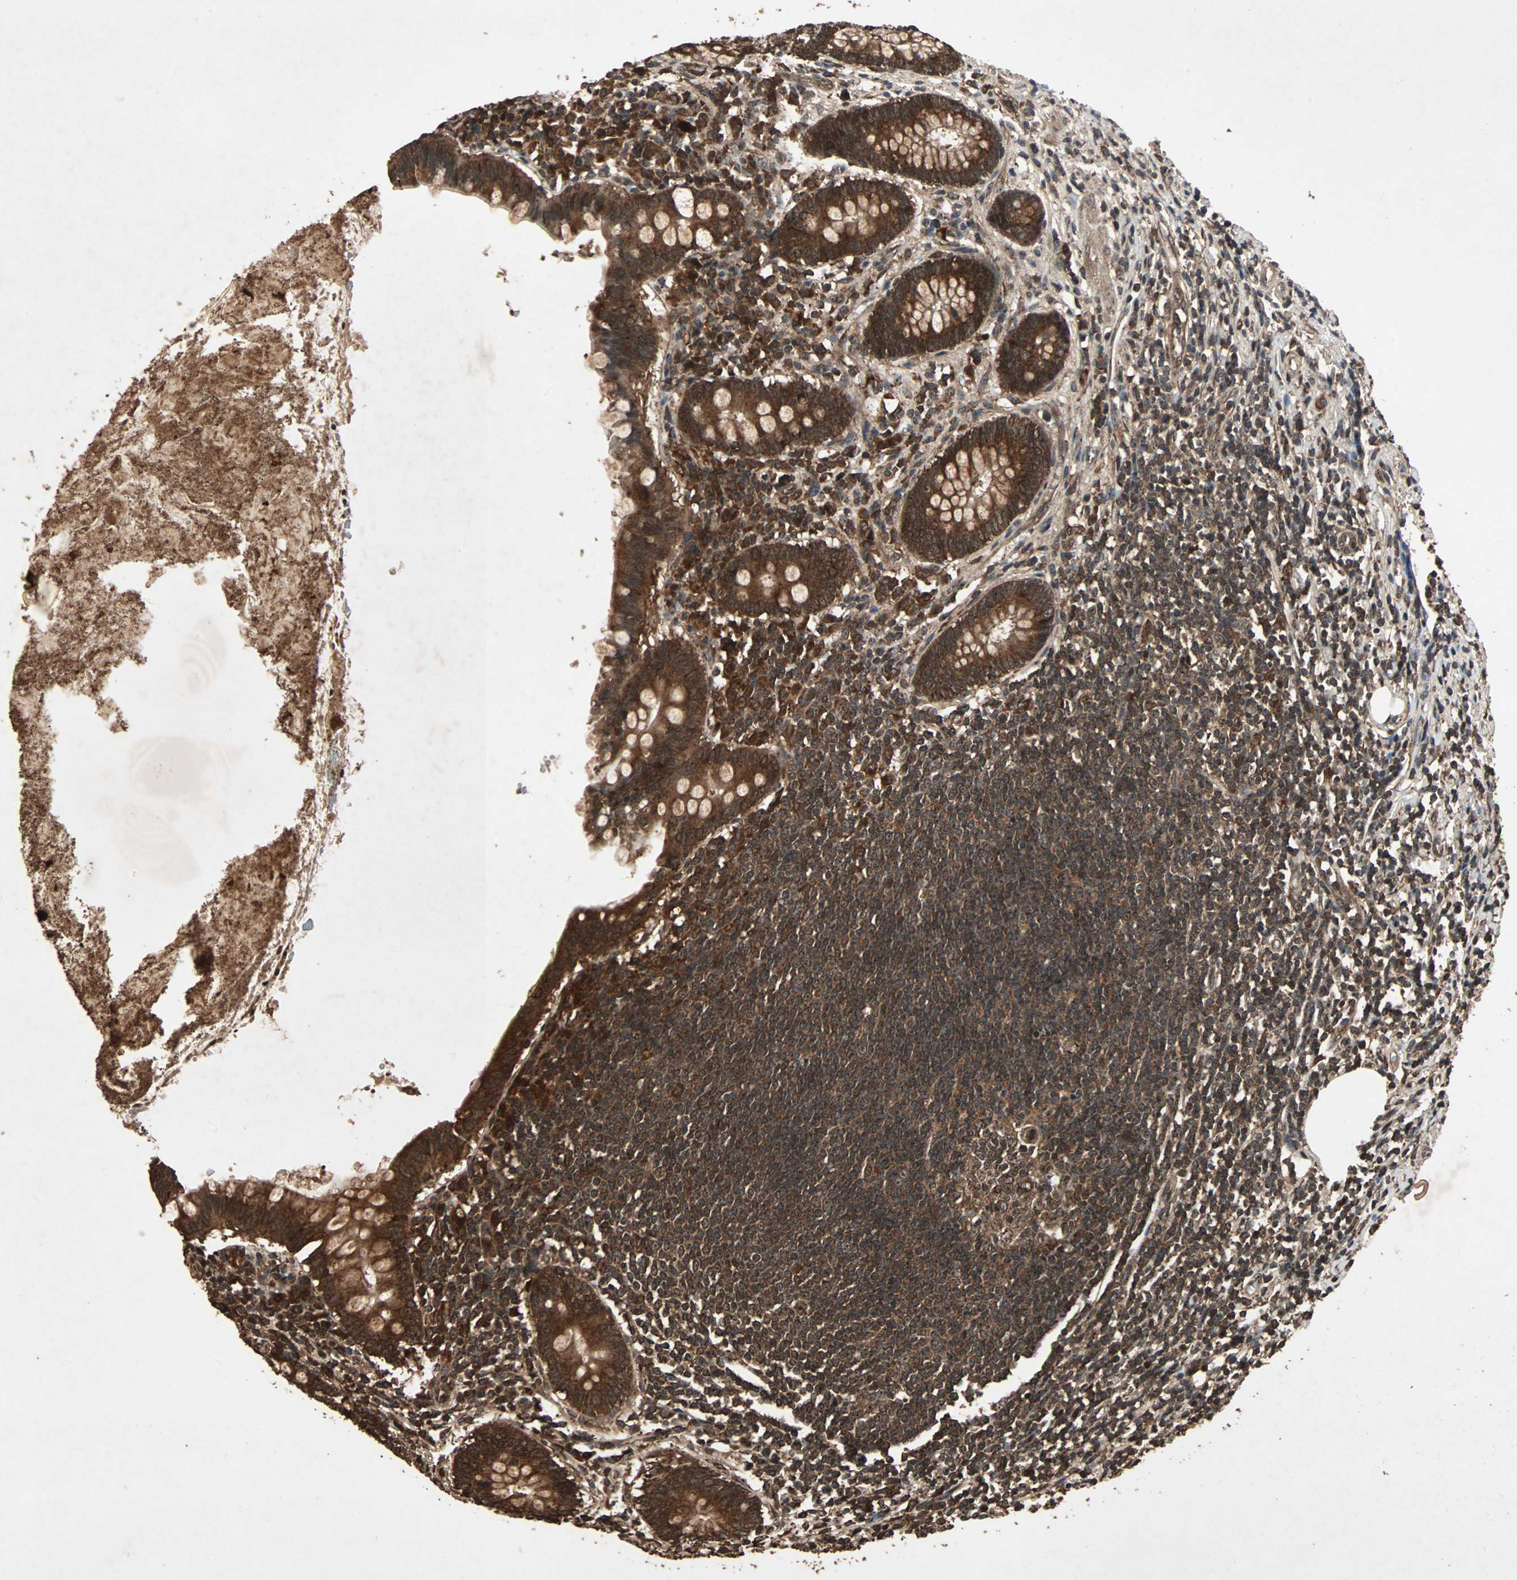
{"staining": {"intensity": "strong", "quantity": ">75%", "location": "cytoplasmic/membranous,nuclear"}, "tissue": "appendix", "cell_type": "Glandular cells", "image_type": "normal", "snomed": [{"axis": "morphology", "description": "Normal tissue, NOS"}, {"axis": "topography", "description": "Appendix"}], "caption": "Protein staining by immunohistochemistry (IHC) shows strong cytoplasmic/membranous,nuclear positivity in approximately >75% of glandular cells in unremarkable appendix. The protein is shown in brown color, while the nuclei are stained blue.", "gene": "LAMTOR5", "patient": {"sex": "female", "age": 50}}